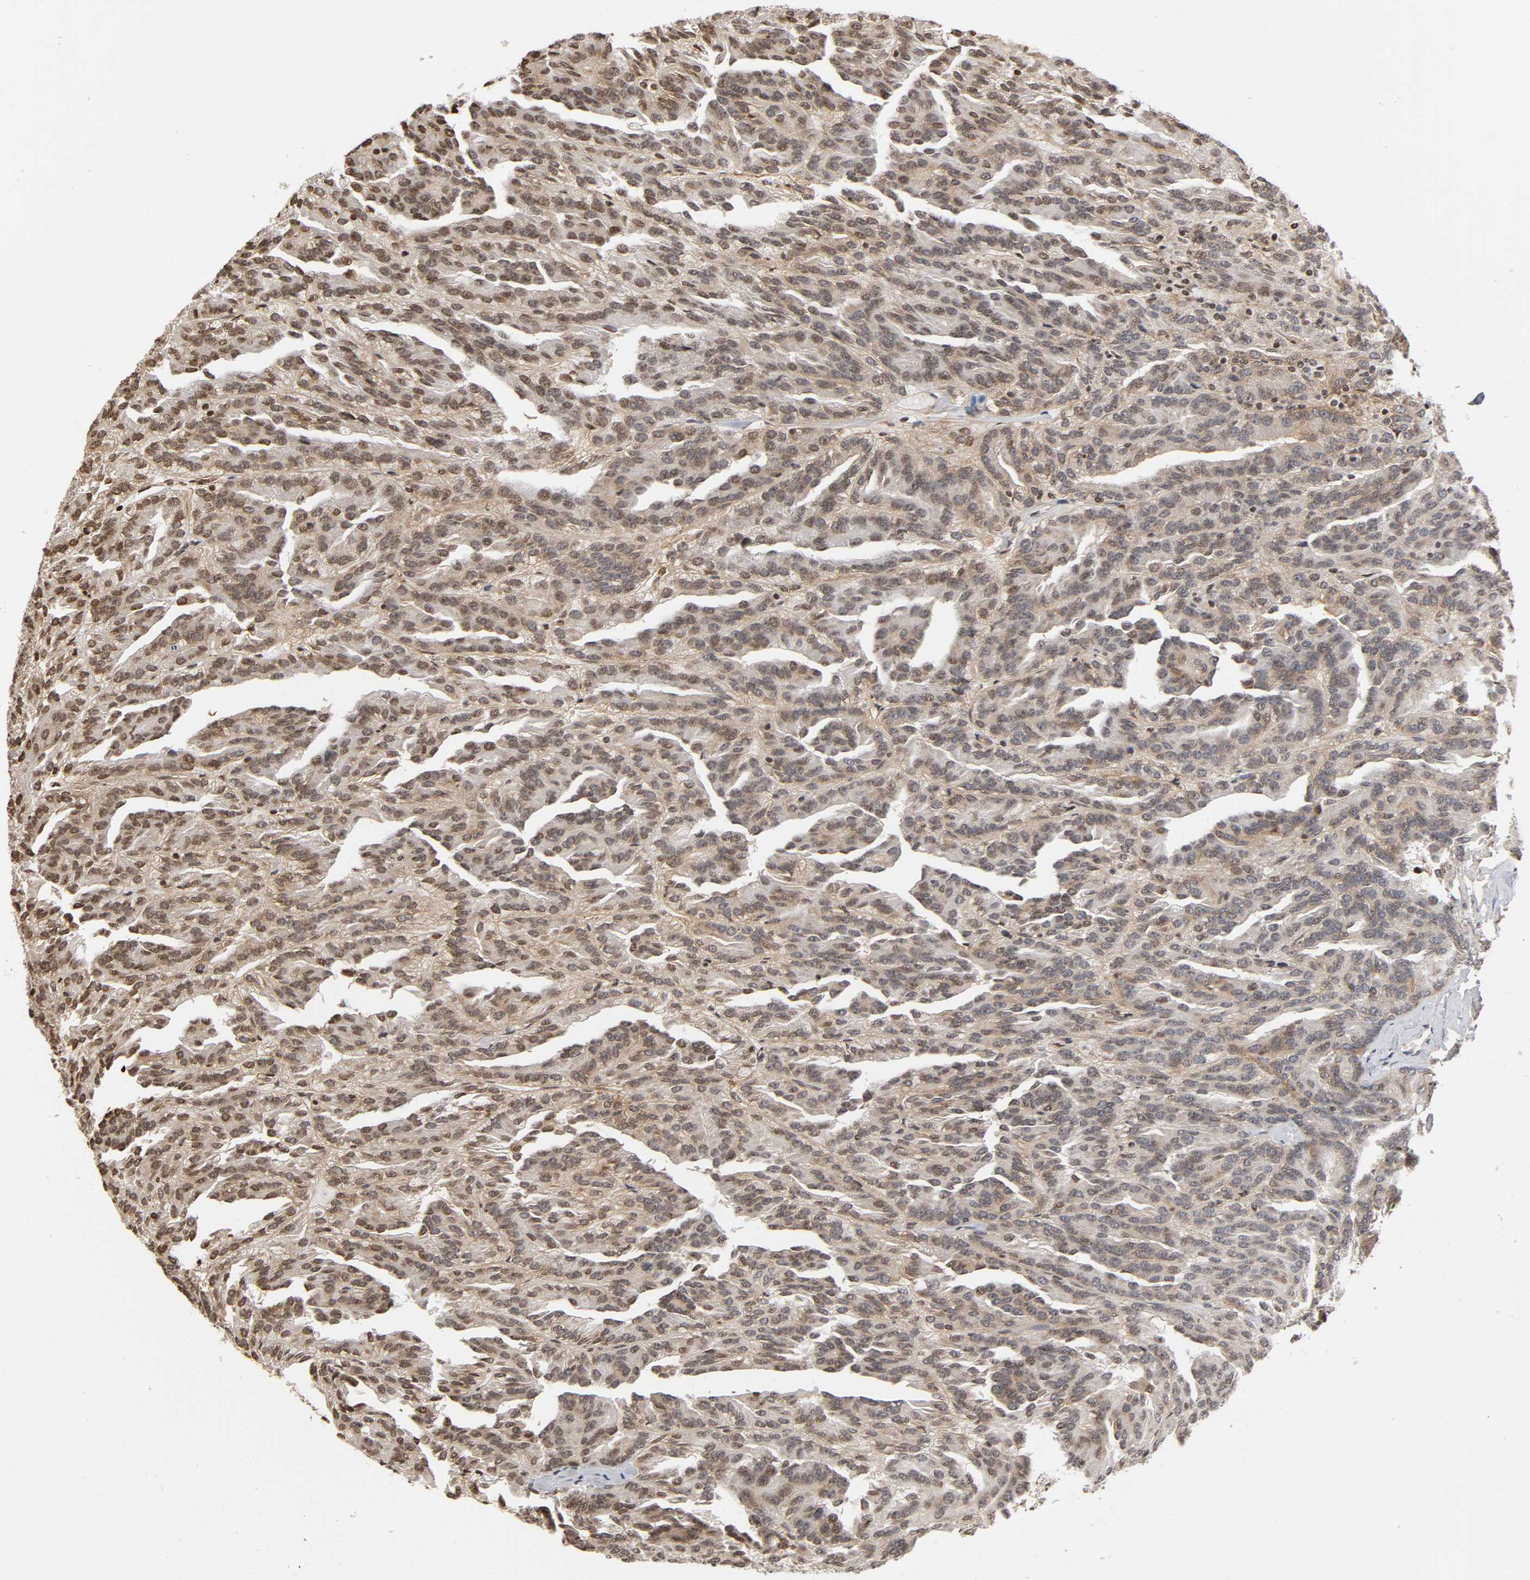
{"staining": {"intensity": "negative", "quantity": "none", "location": "none"}, "tissue": "renal cancer", "cell_type": "Tumor cells", "image_type": "cancer", "snomed": [{"axis": "morphology", "description": "Adenocarcinoma, NOS"}, {"axis": "topography", "description": "Kidney"}], "caption": "Protein analysis of renal adenocarcinoma exhibits no significant expression in tumor cells. (Brightfield microscopy of DAB (3,3'-diaminobenzidine) immunohistochemistry at high magnification).", "gene": "ITGAV", "patient": {"sex": "male", "age": 46}}